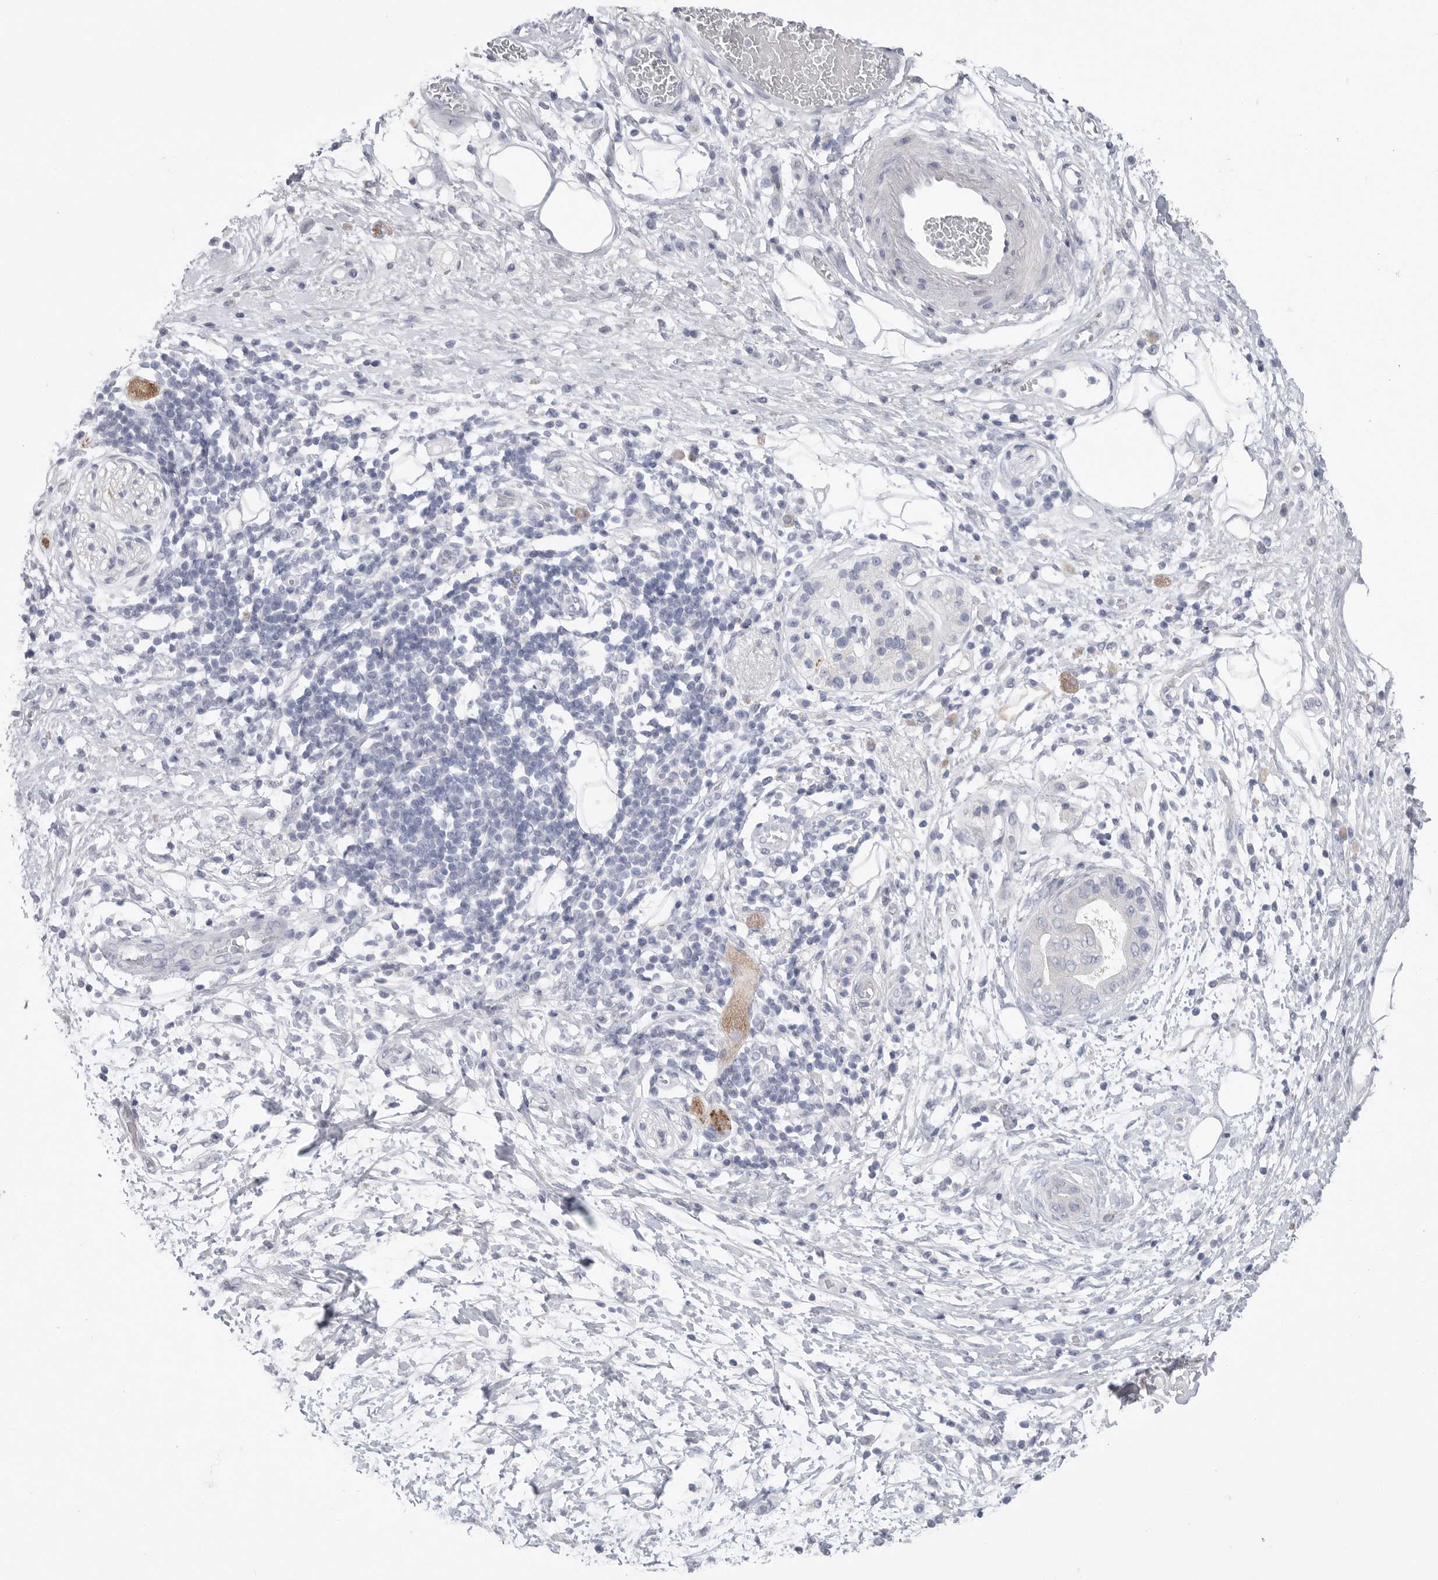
{"staining": {"intensity": "negative", "quantity": "none", "location": "none"}, "tissue": "adipose tissue", "cell_type": "Adipocytes", "image_type": "normal", "snomed": [{"axis": "morphology", "description": "Normal tissue, NOS"}, {"axis": "morphology", "description": "Adenocarcinoma, NOS"}, {"axis": "topography", "description": "Duodenum"}, {"axis": "topography", "description": "Peripheral nerve tissue"}], "caption": "Immunohistochemical staining of benign adipose tissue exhibits no significant staining in adipocytes. (DAB immunohistochemistry with hematoxylin counter stain).", "gene": "CAMK2B", "patient": {"sex": "female", "age": 60}}